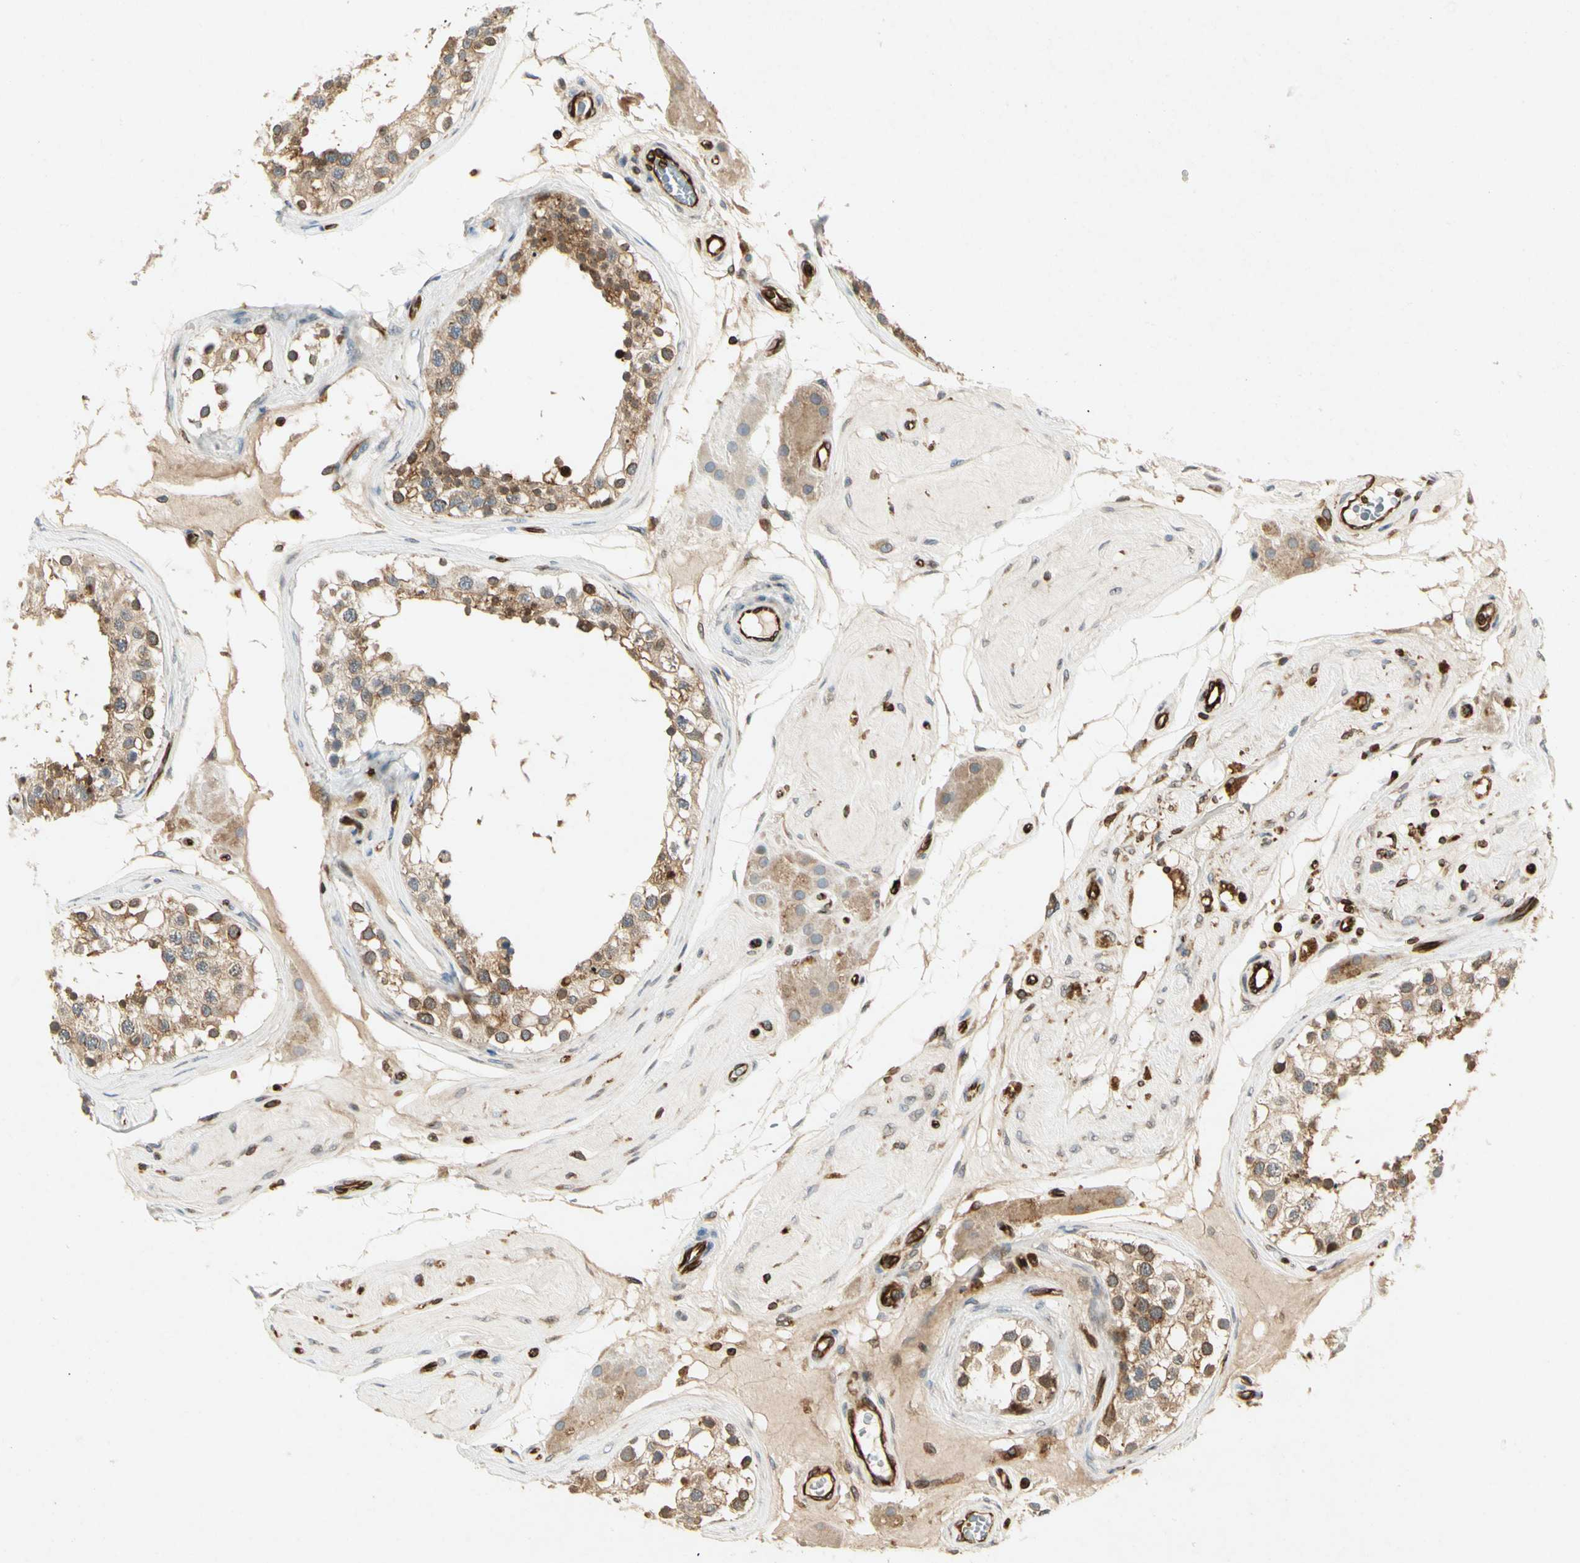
{"staining": {"intensity": "moderate", "quantity": ">75%", "location": "cytoplasmic/membranous"}, "tissue": "testis", "cell_type": "Cells in seminiferous ducts", "image_type": "normal", "snomed": [{"axis": "morphology", "description": "Normal tissue, NOS"}, {"axis": "topography", "description": "Testis"}], "caption": "Human testis stained with a brown dye reveals moderate cytoplasmic/membranous positive expression in approximately >75% of cells in seminiferous ducts.", "gene": "TAPBP", "patient": {"sex": "male", "age": 68}}